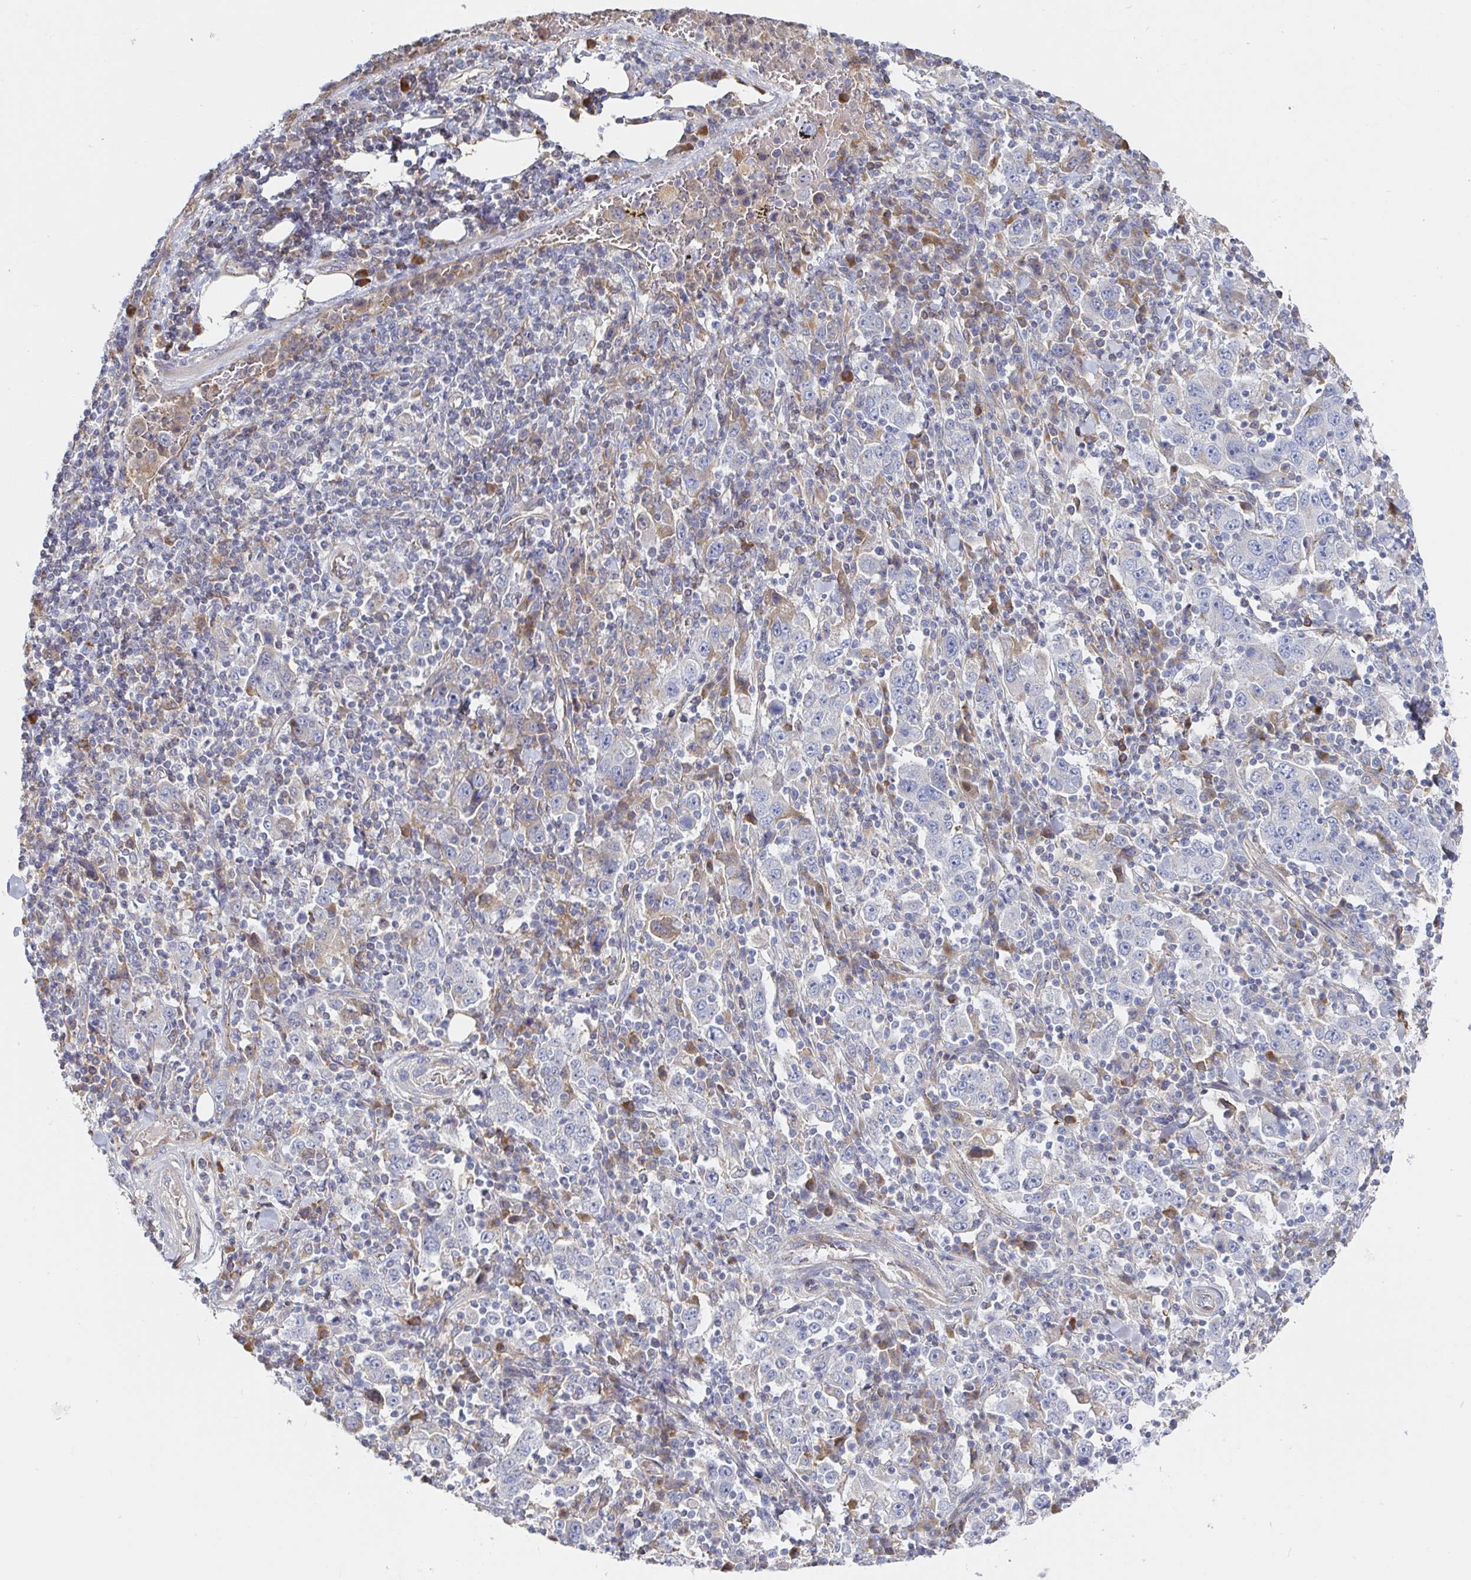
{"staining": {"intensity": "negative", "quantity": "none", "location": "none"}, "tissue": "stomach cancer", "cell_type": "Tumor cells", "image_type": "cancer", "snomed": [{"axis": "morphology", "description": "Normal tissue, NOS"}, {"axis": "morphology", "description": "Adenocarcinoma, NOS"}, {"axis": "topography", "description": "Stomach, upper"}, {"axis": "topography", "description": "Stomach"}], "caption": "Tumor cells show no significant protein expression in adenocarcinoma (stomach). (Brightfield microscopy of DAB IHC at high magnification).", "gene": "IRAK2", "patient": {"sex": "male", "age": 59}}